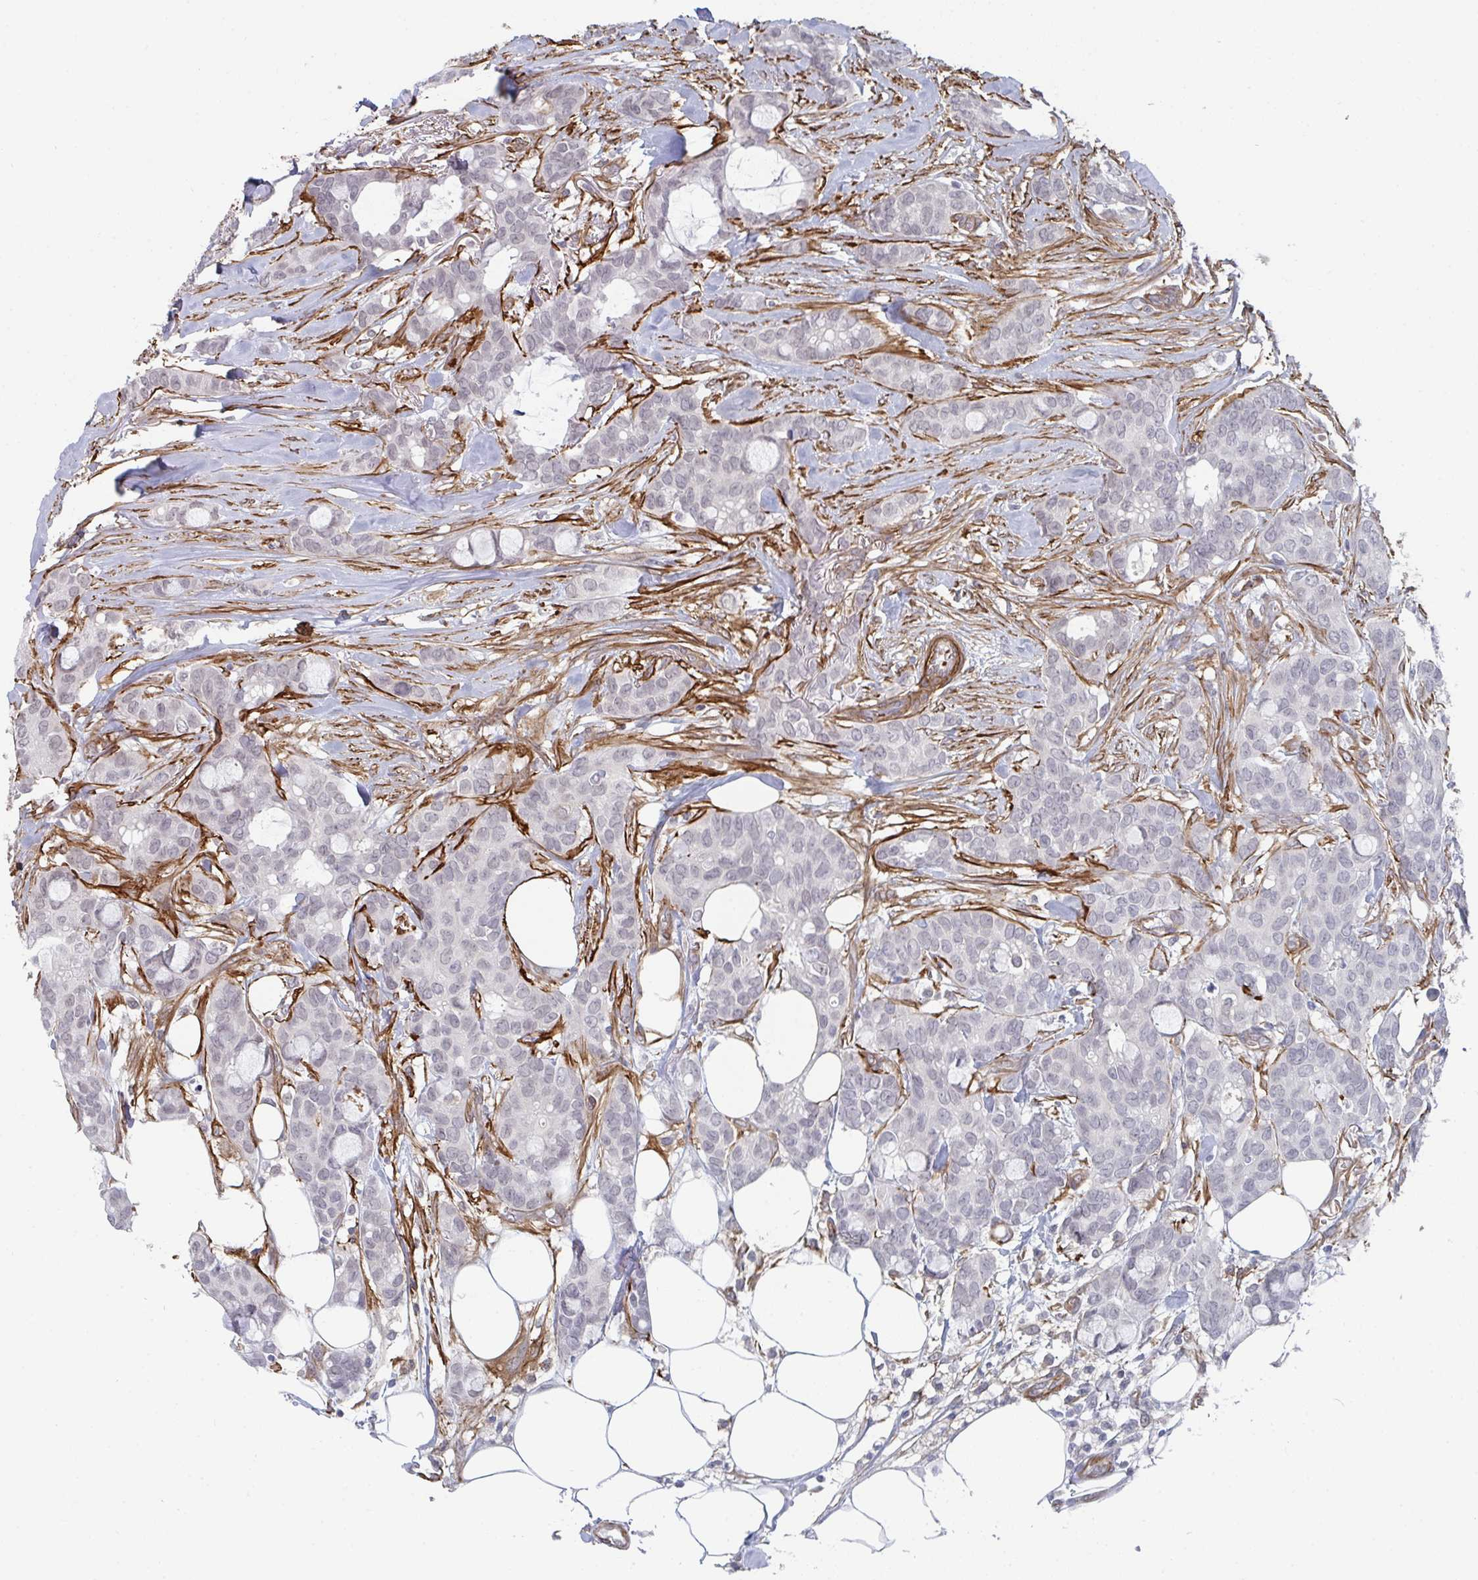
{"staining": {"intensity": "negative", "quantity": "none", "location": "none"}, "tissue": "breast cancer", "cell_type": "Tumor cells", "image_type": "cancer", "snomed": [{"axis": "morphology", "description": "Duct carcinoma"}, {"axis": "topography", "description": "Breast"}], "caption": "Immunohistochemistry photomicrograph of neoplastic tissue: human breast intraductal carcinoma stained with DAB exhibits no significant protein expression in tumor cells.", "gene": "NEURL4", "patient": {"sex": "female", "age": 84}}